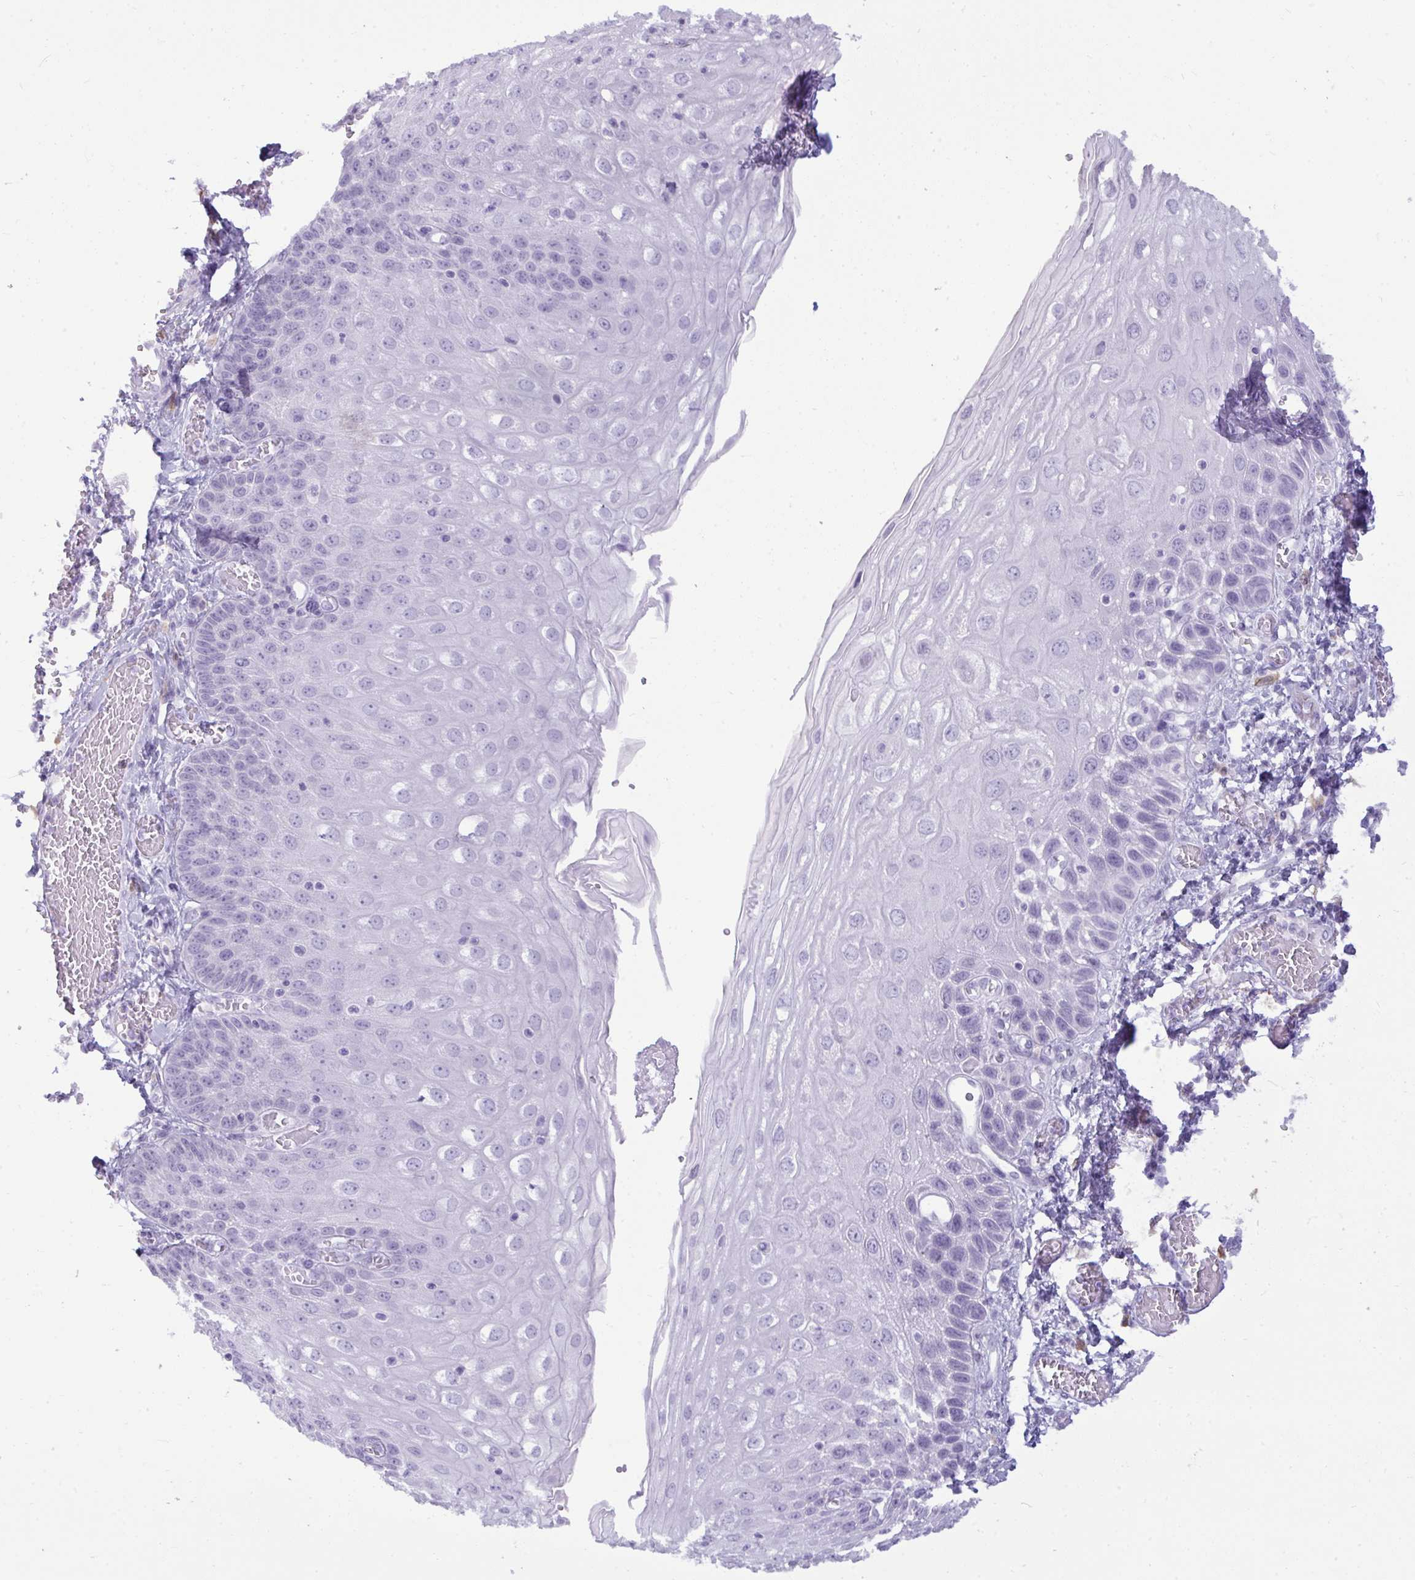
{"staining": {"intensity": "negative", "quantity": "none", "location": "none"}, "tissue": "esophagus", "cell_type": "Squamous epithelial cells", "image_type": "normal", "snomed": [{"axis": "morphology", "description": "Normal tissue, NOS"}, {"axis": "morphology", "description": "Adenocarcinoma, NOS"}, {"axis": "topography", "description": "Esophagus"}], "caption": "Micrograph shows no significant protein staining in squamous epithelial cells of normal esophagus. (IHC, brightfield microscopy, high magnification).", "gene": "ANKRD60", "patient": {"sex": "male", "age": 81}}